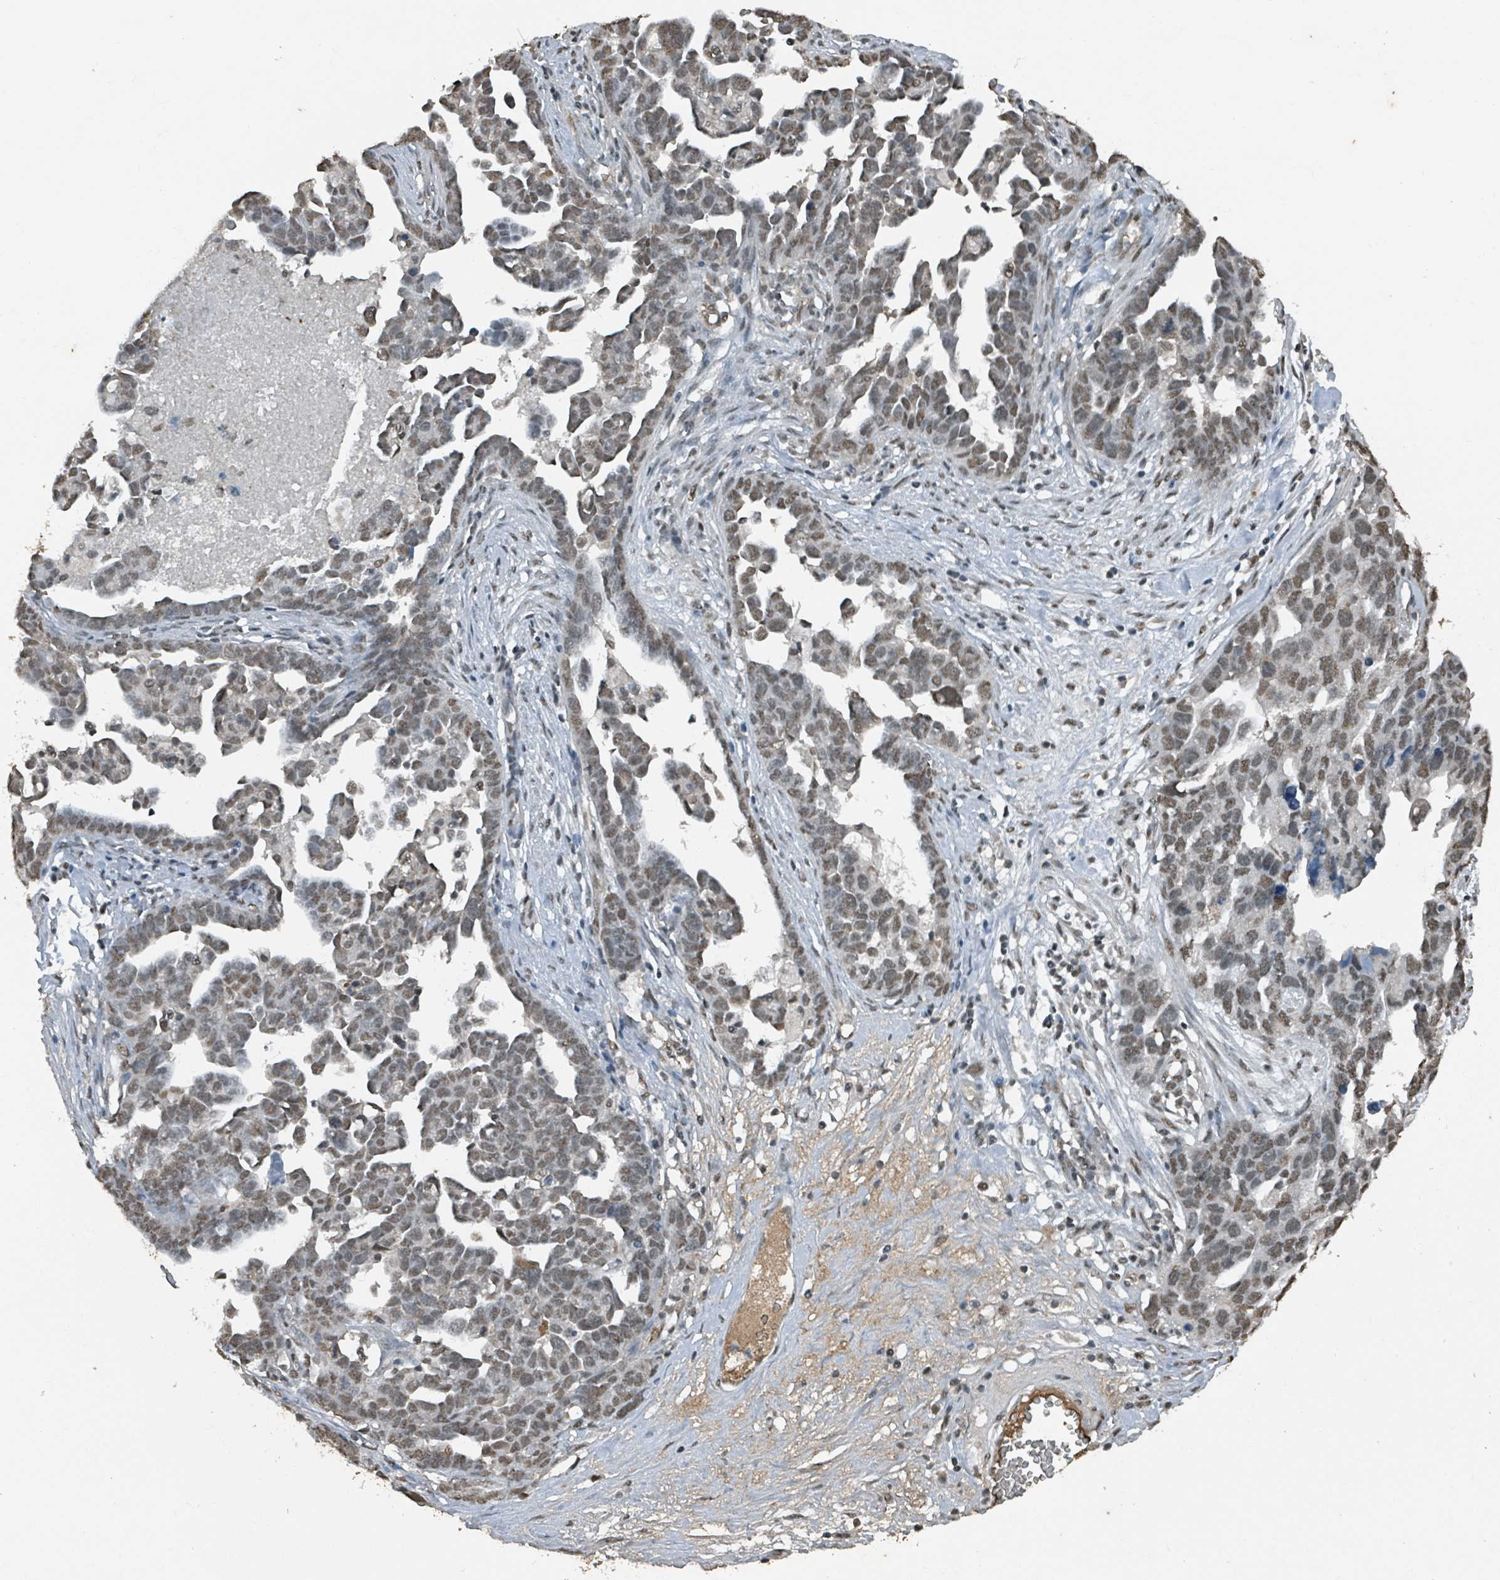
{"staining": {"intensity": "moderate", "quantity": ">75%", "location": "nuclear"}, "tissue": "ovarian cancer", "cell_type": "Tumor cells", "image_type": "cancer", "snomed": [{"axis": "morphology", "description": "Cystadenocarcinoma, serous, NOS"}, {"axis": "topography", "description": "Ovary"}], "caption": "Tumor cells reveal medium levels of moderate nuclear positivity in approximately >75% of cells in ovarian cancer (serous cystadenocarcinoma). The protein of interest is stained brown, and the nuclei are stained in blue (DAB IHC with brightfield microscopy, high magnification).", "gene": "PHIP", "patient": {"sex": "female", "age": 54}}